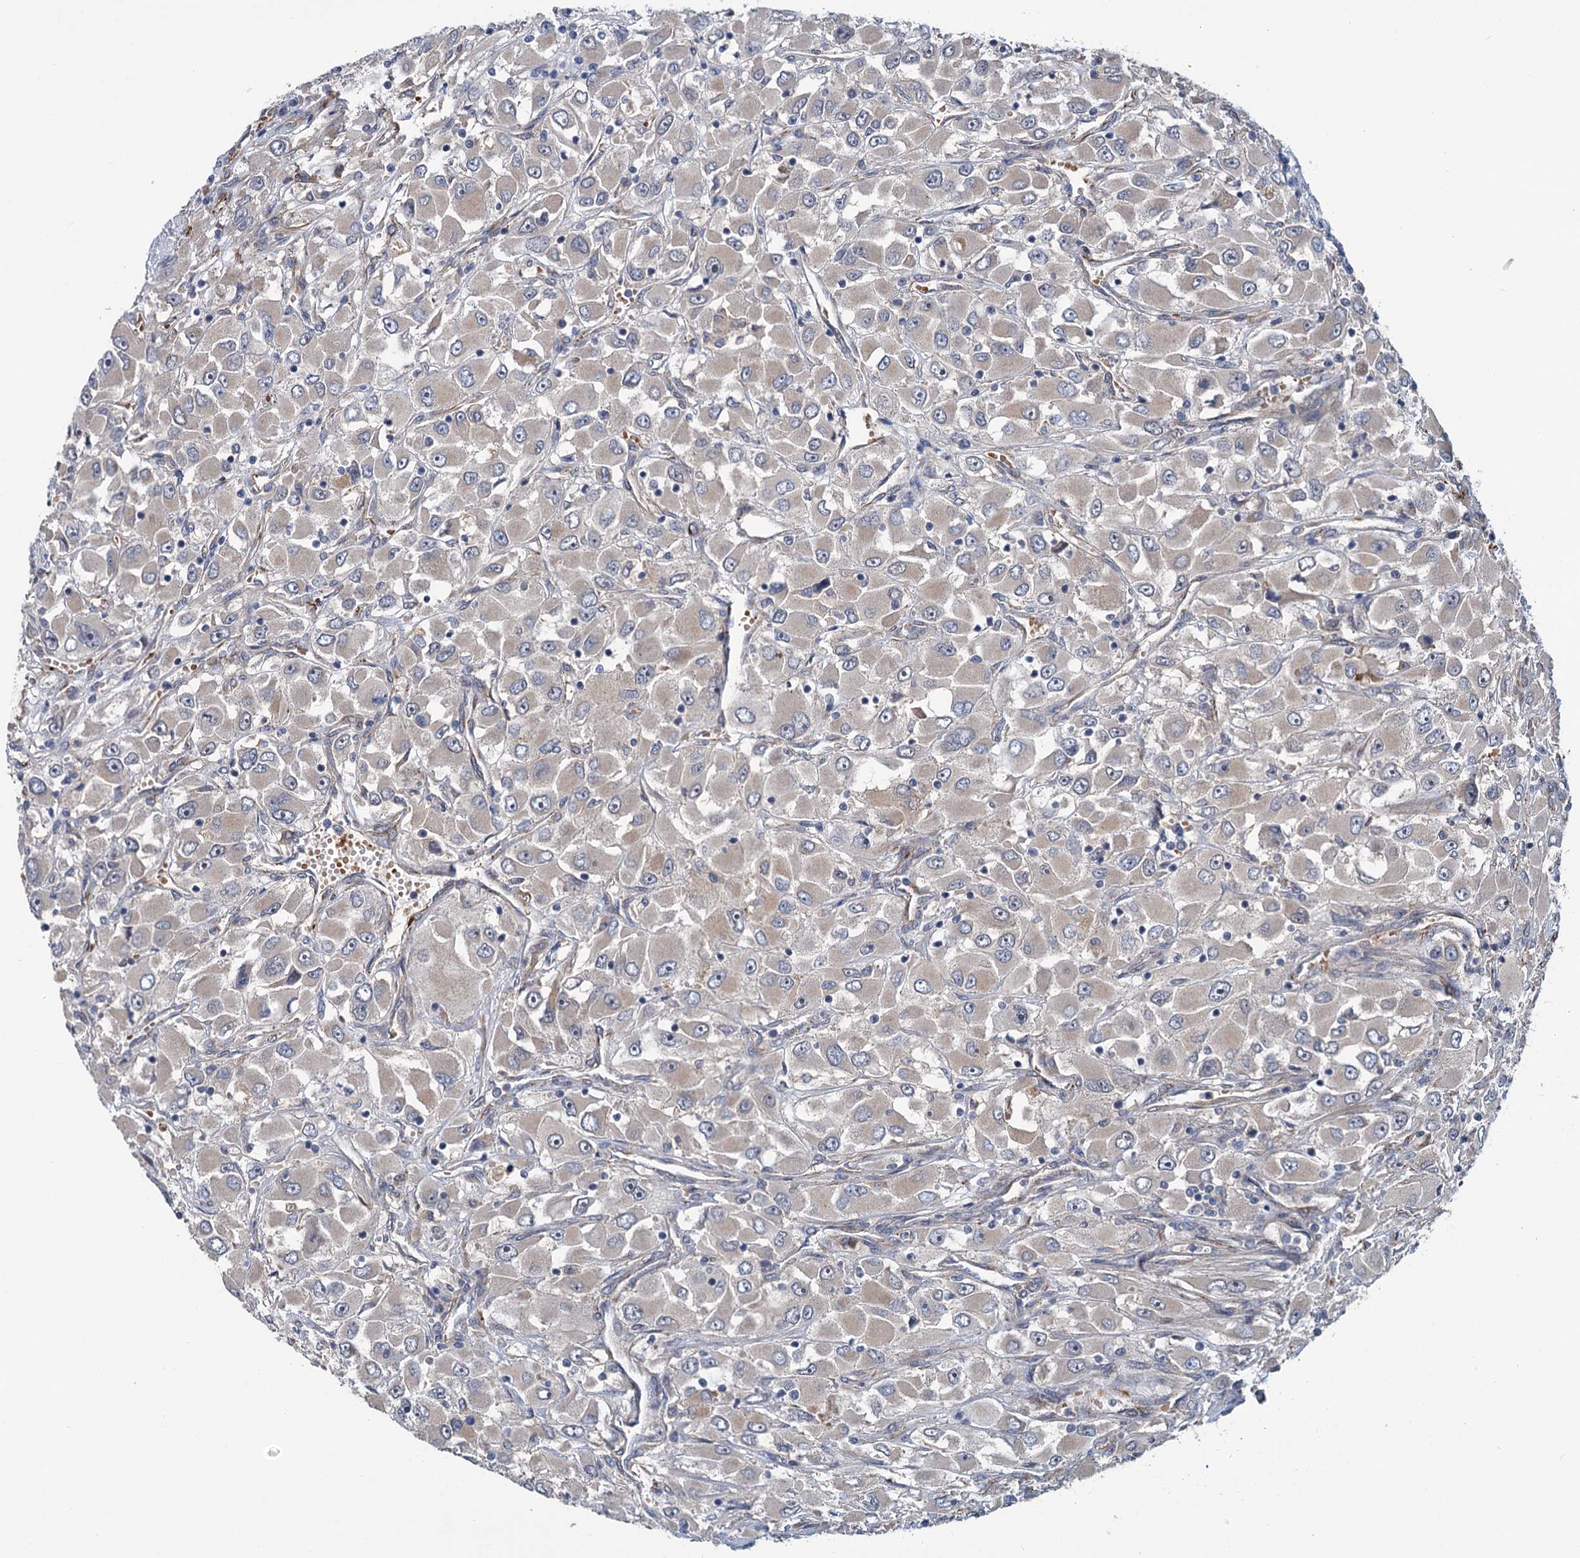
{"staining": {"intensity": "negative", "quantity": "none", "location": "none"}, "tissue": "renal cancer", "cell_type": "Tumor cells", "image_type": "cancer", "snomed": [{"axis": "morphology", "description": "Adenocarcinoma, NOS"}, {"axis": "topography", "description": "Kidney"}], "caption": "High magnification brightfield microscopy of adenocarcinoma (renal) stained with DAB (brown) and counterstained with hematoxylin (blue): tumor cells show no significant expression.", "gene": "PKN2", "patient": {"sex": "female", "age": 52}}